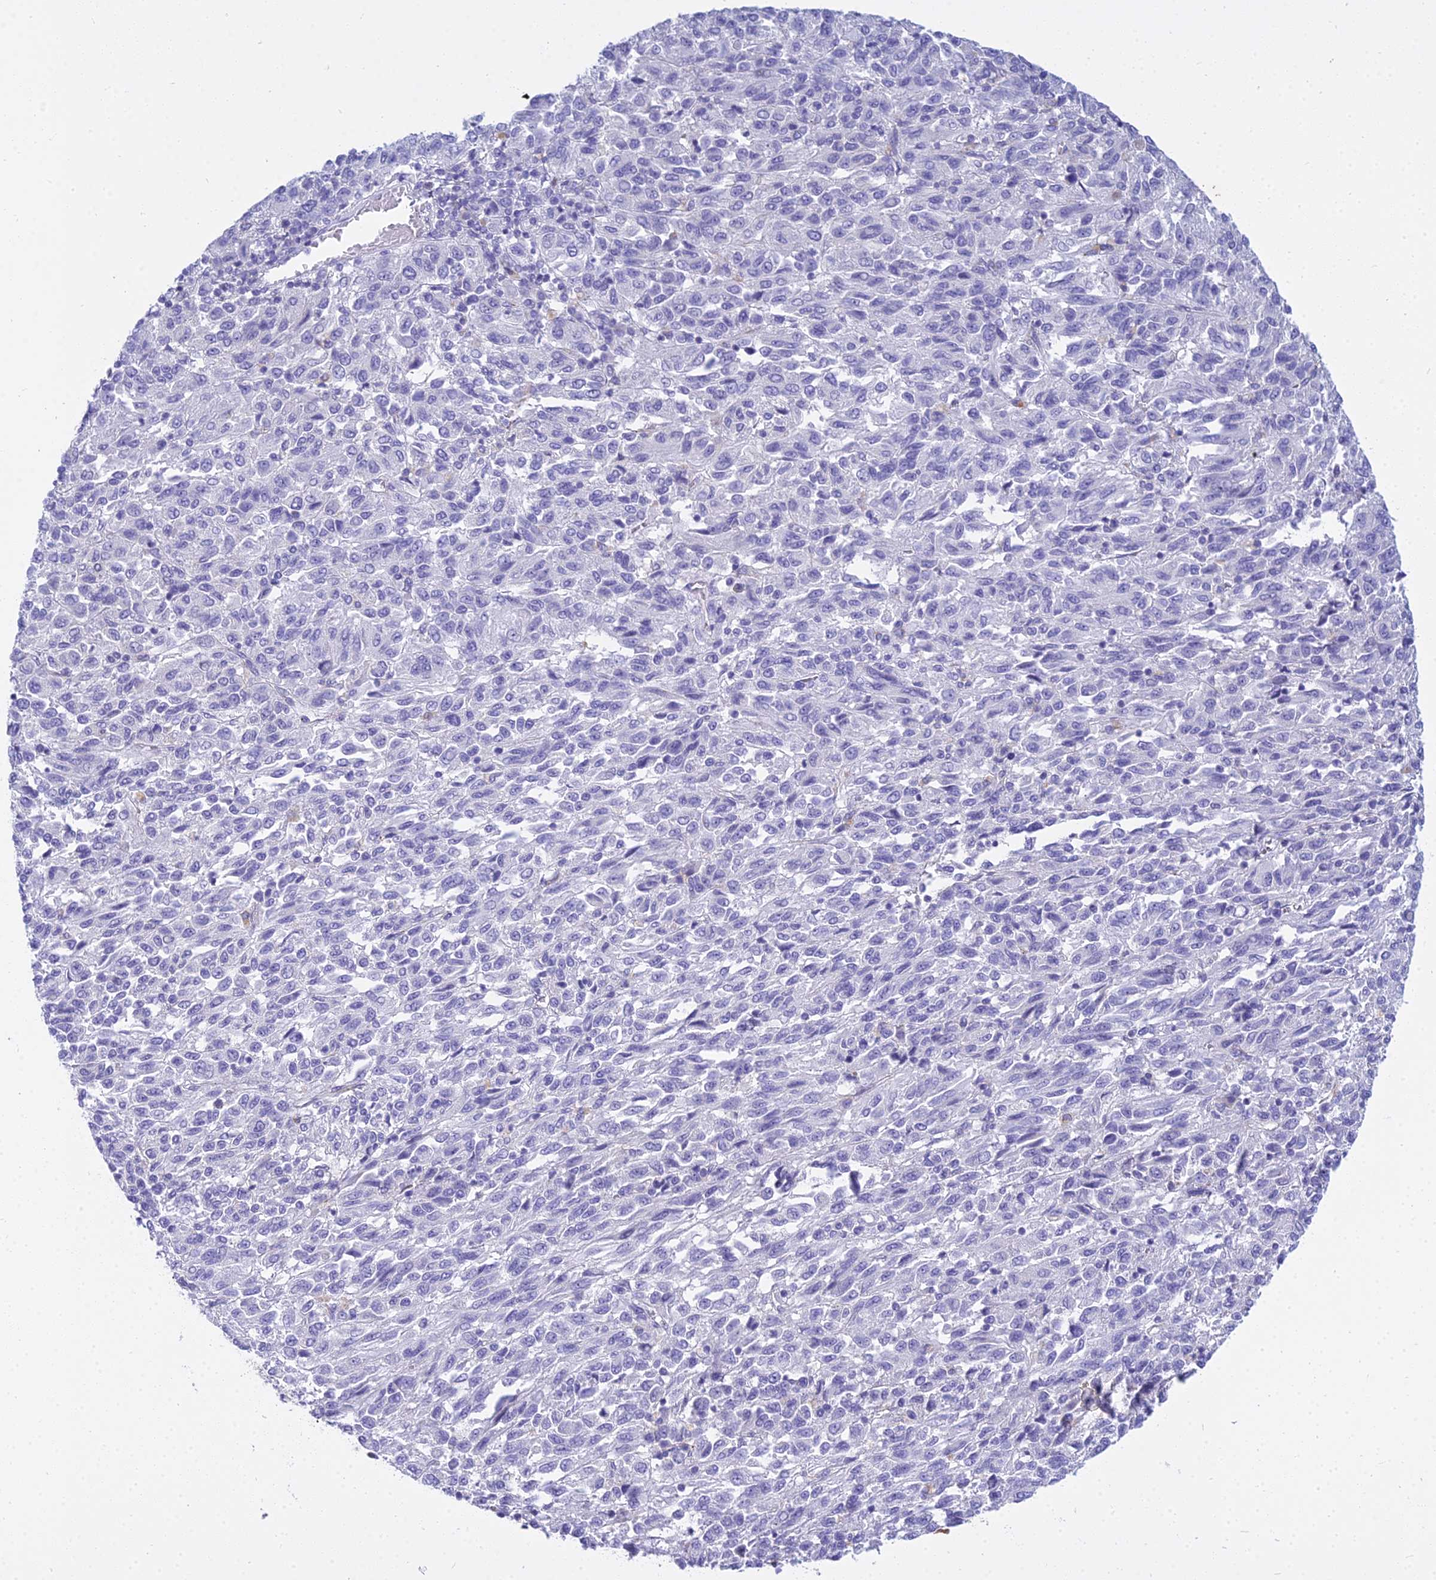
{"staining": {"intensity": "negative", "quantity": "none", "location": "none"}, "tissue": "melanoma", "cell_type": "Tumor cells", "image_type": "cancer", "snomed": [{"axis": "morphology", "description": "Malignant melanoma, Metastatic site"}, {"axis": "topography", "description": "Lung"}], "caption": "Tumor cells show no significant protein staining in melanoma. (Brightfield microscopy of DAB IHC at high magnification).", "gene": "SMIM24", "patient": {"sex": "male", "age": 64}}